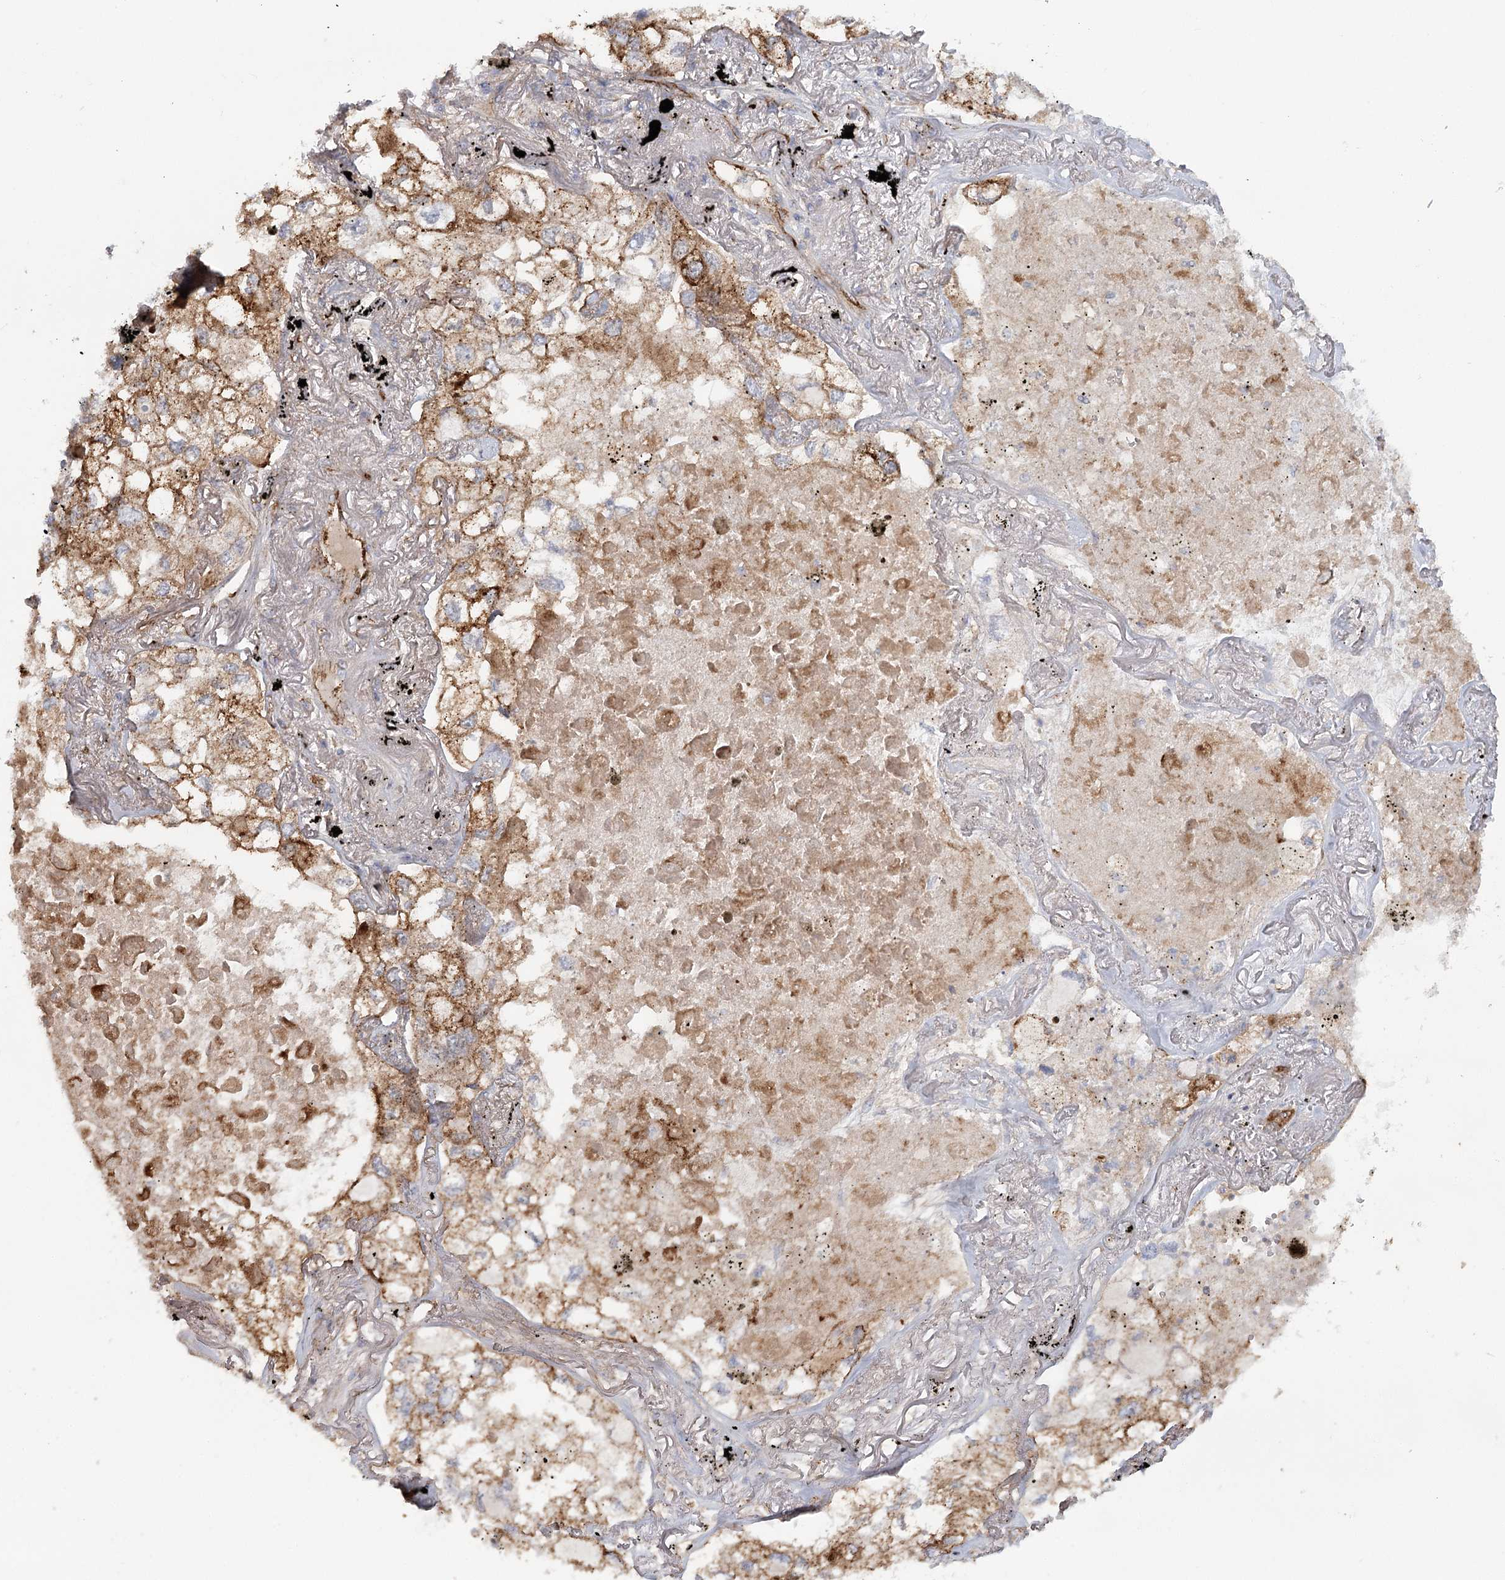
{"staining": {"intensity": "moderate", "quantity": ">75%", "location": "cytoplasmic/membranous"}, "tissue": "lung cancer", "cell_type": "Tumor cells", "image_type": "cancer", "snomed": [{"axis": "morphology", "description": "Adenocarcinoma, NOS"}, {"axis": "topography", "description": "Lung"}], "caption": "Adenocarcinoma (lung) stained with immunohistochemistry demonstrates moderate cytoplasmic/membranous staining in approximately >75% of tumor cells.", "gene": "KBTBD4", "patient": {"sex": "male", "age": 65}}